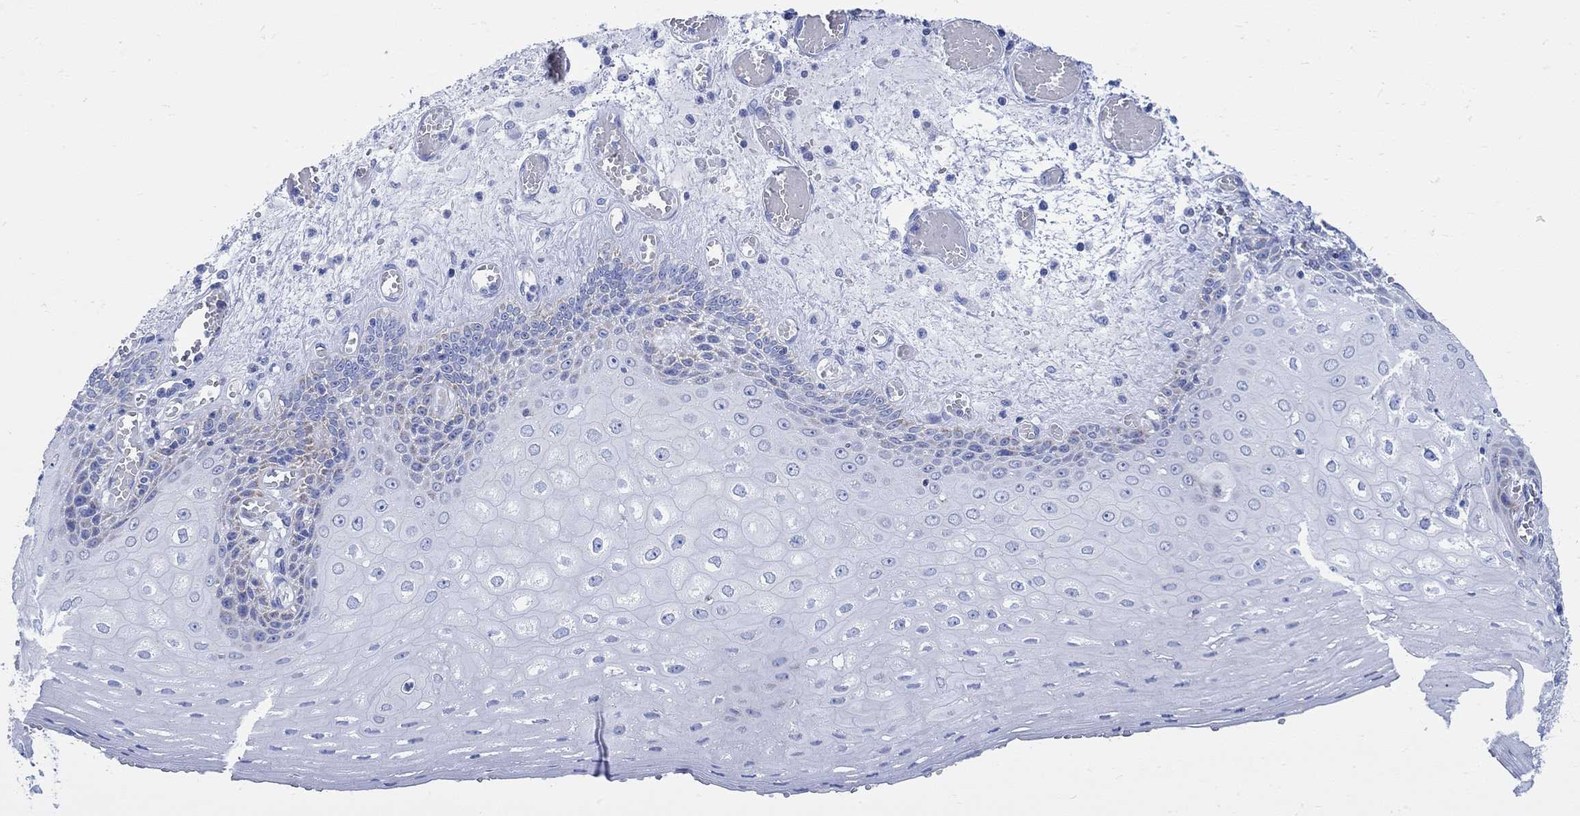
{"staining": {"intensity": "moderate", "quantity": "<25%", "location": "cytoplasmic/membranous"}, "tissue": "esophagus", "cell_type": "Squamous epithelial cells", "image_type": "normal", "snomed": [{"axis": "morphology", "description": "Normal tissue, NOS"}, {"axis": "topography", "description": "Esophagus"}], "caption": "Protein staining reveals moderate cytoplasmic/membranous positivity in approximately <25% of squamous epithelial cells in benign esophagus. (DAB = brown stain, brightfield microscopy at high magnification).", "gene": "CPLX1", "patient": {"sex": "male", "age": 58}}